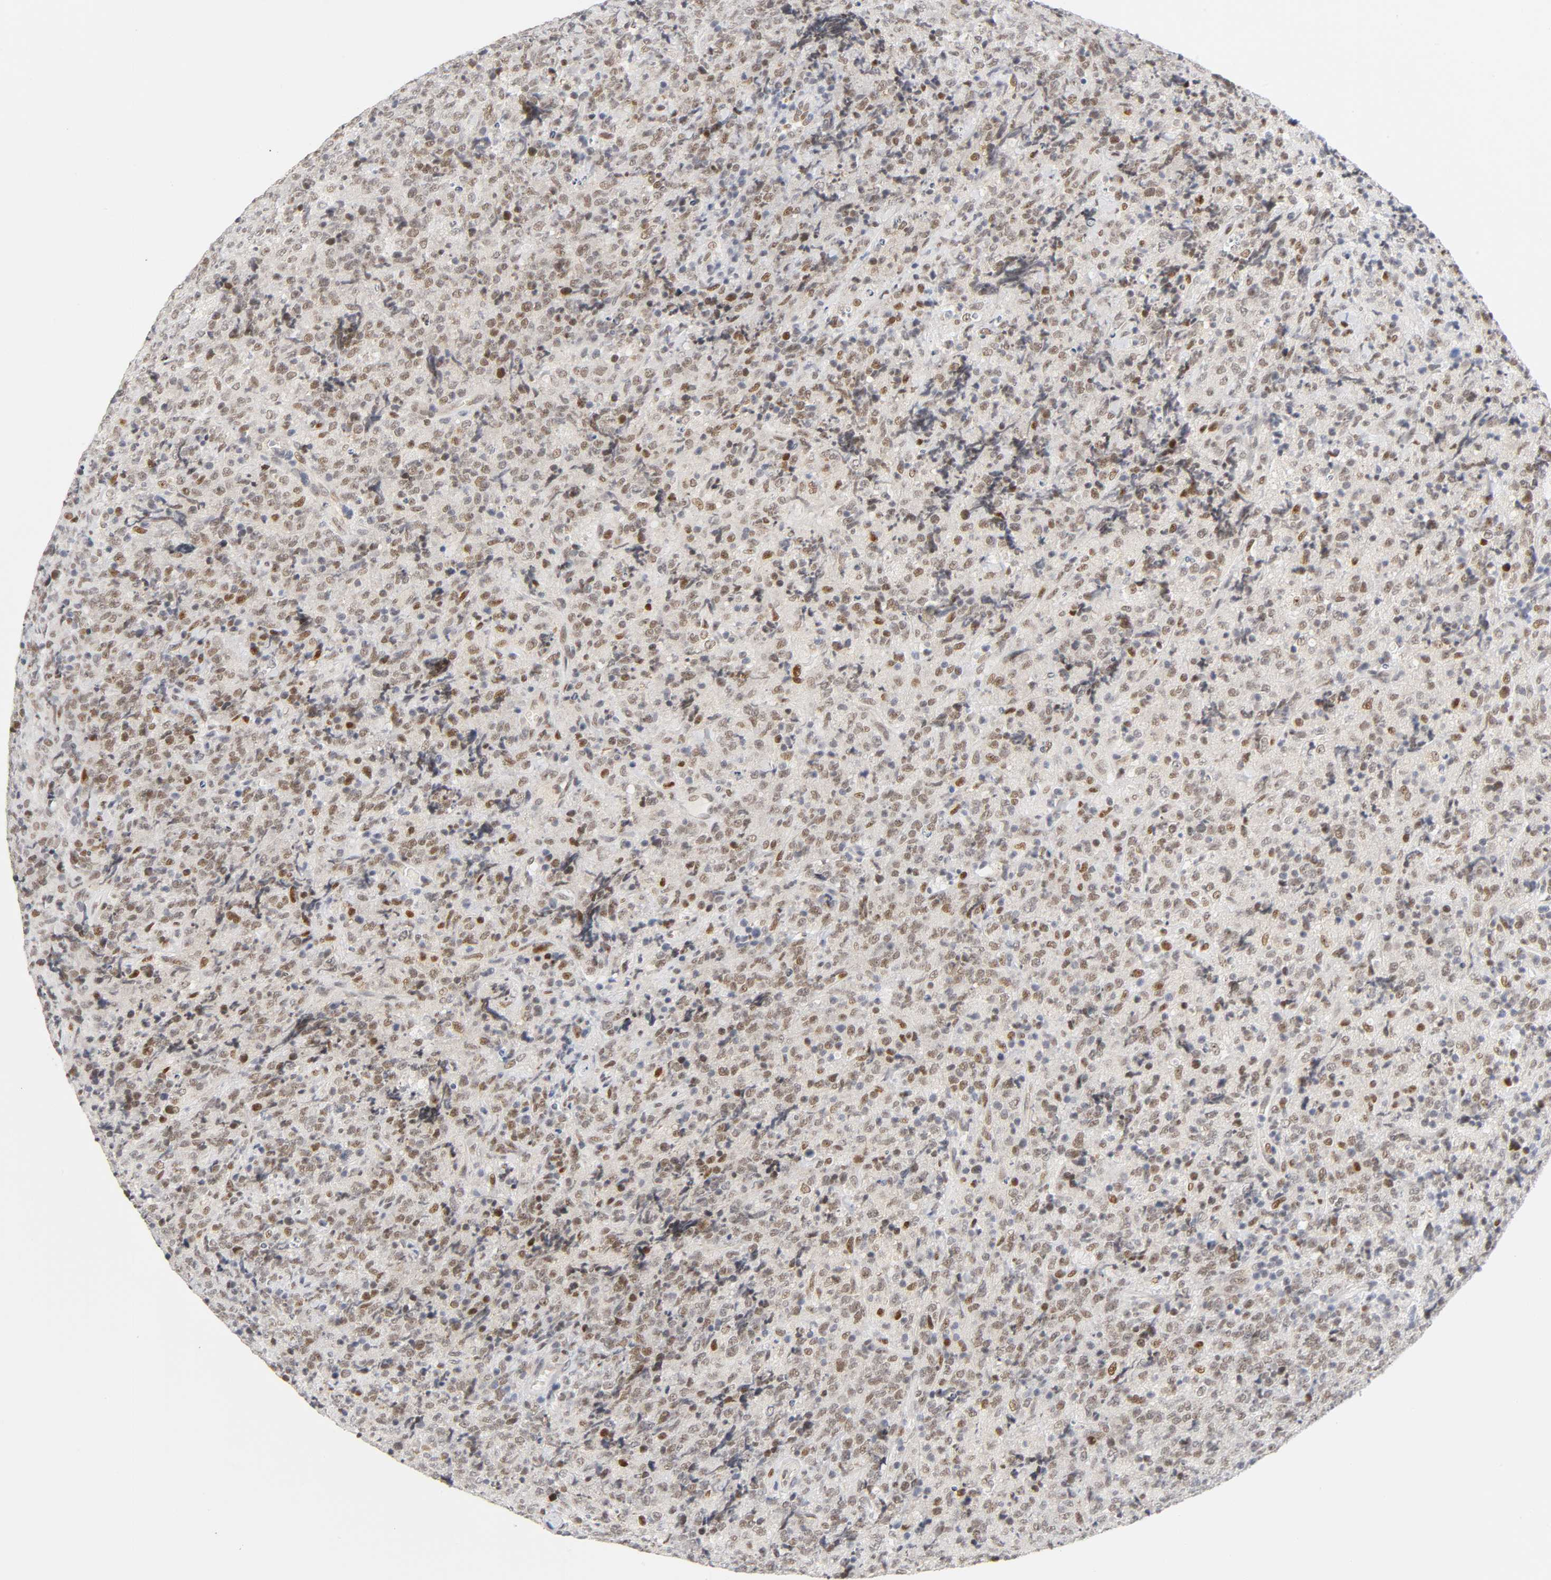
{"staining": {"intensity": "weak", "quantity": "25%-75%", "location": "nuclear"}, "tissue": "lymphoma", "cell_type": "Tumor cells", "image_type": "cancer", "snomed": [{"axis": "morphology", "description": "Malignant lymphoma, non-Hodgkin's type, High grade"}, {"axis": "topography", "description": "Tonsil"}], "caption": "Human malignant lymphoma, non-Hodgkin's type (high-grade) stained for a protein (brown) shows weak nuclear positive expression in approximately 25%-75% of tumor cells.", "gene": "MNAT1", "patient": {"sex": "female", "age": 36}}